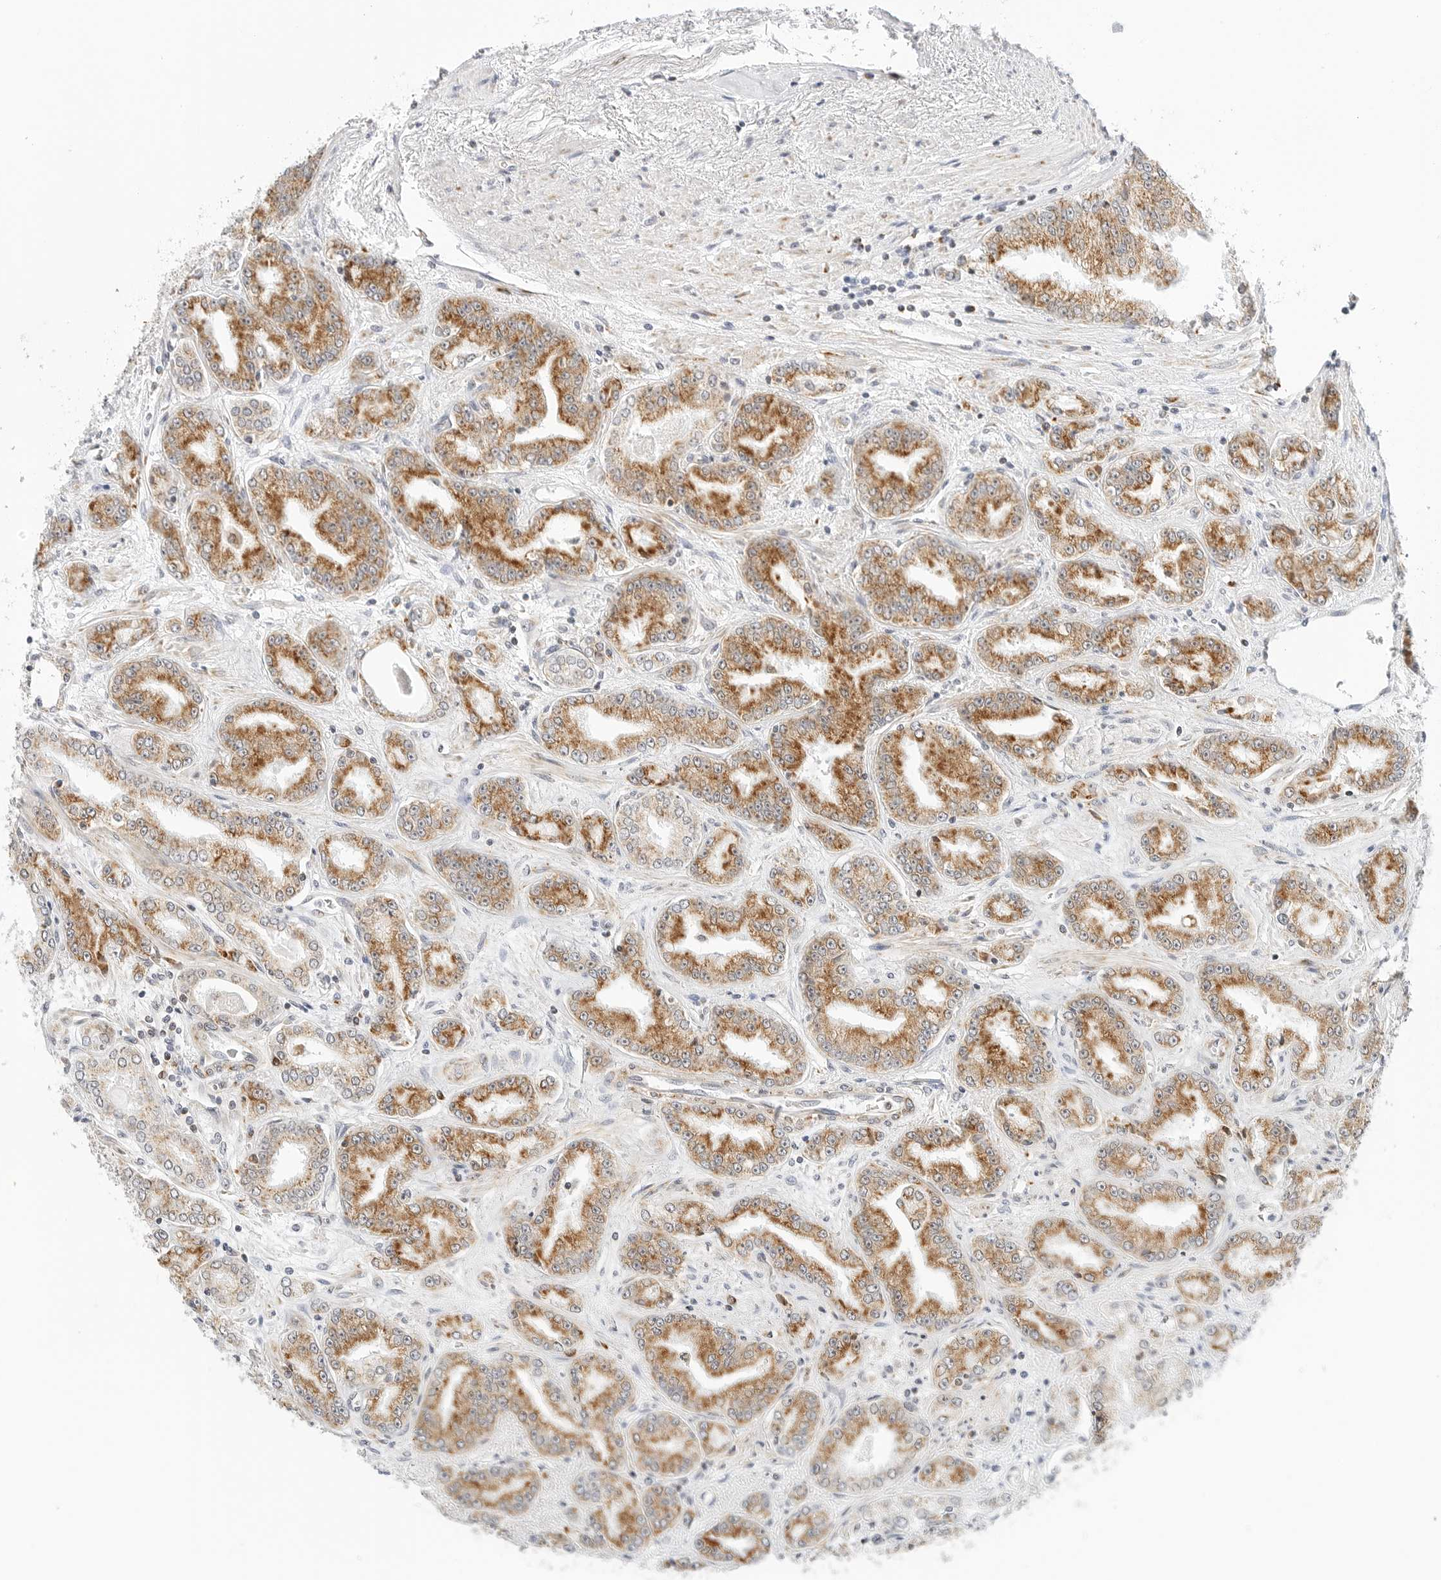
{"staining": {"intensity": "moderate", "quantity": ">75%", "location": "cytoplasmic/membranous"}, "tissue": "prostate cancer", "cell_type": "Tumor cells", "image_type": "cancer", "snomed": [{"axis": "morphology", "description": "Adenocarcinoma, High grade"}, {"axis": "topography", "description": "Prostate"}], "caption": "This histopathology image displays IHC staining of prostate cancer (high-grade adenocarcinoma), with medium moderate cytoplasmic/membranous positivity in approximately >75% of tumor cells.", "gene": "FH", "patient": {"sex": "male", "age": 71}}